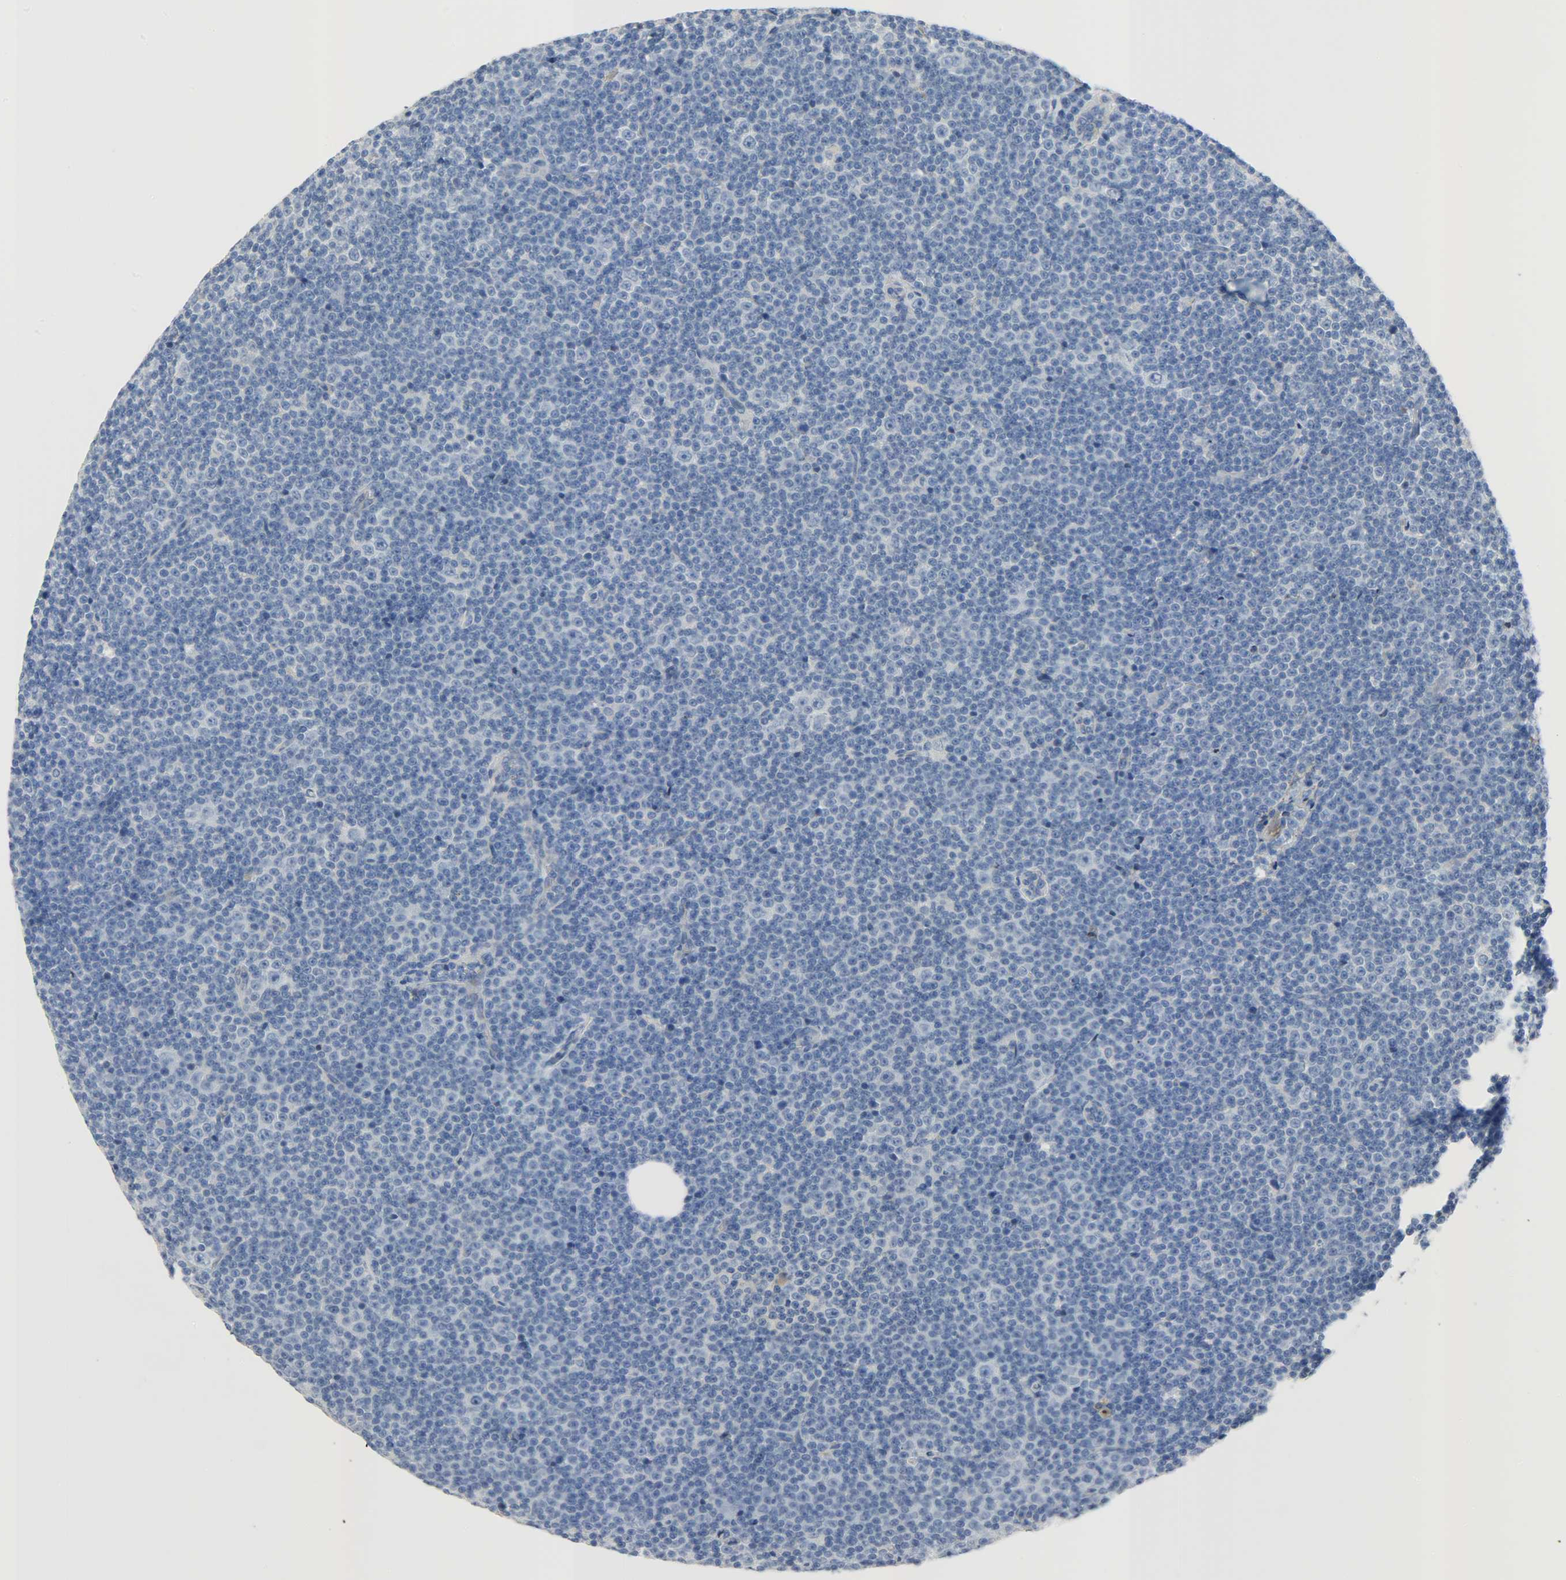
{"staining": {"intensity": "negative", "quantity": "none", "location": "none"}, "tissue": "lymphoma", "cell_type": "Tumor cells", "image_type": "cancer", "snomed": [{"axis": "morphology", "description": "Malignant lymphoma, non-Hodgkin's type, Low grade"}, {"axis": "topography", "description": "Lymph node"}], "caption": "Photomicrograph shows no protein expression in tumor cells of low-grade malignant lymphoma, non-Hodgkin's type tissue.", "gene": "CRP", "patient": {"sex": "female", "age": 67}}